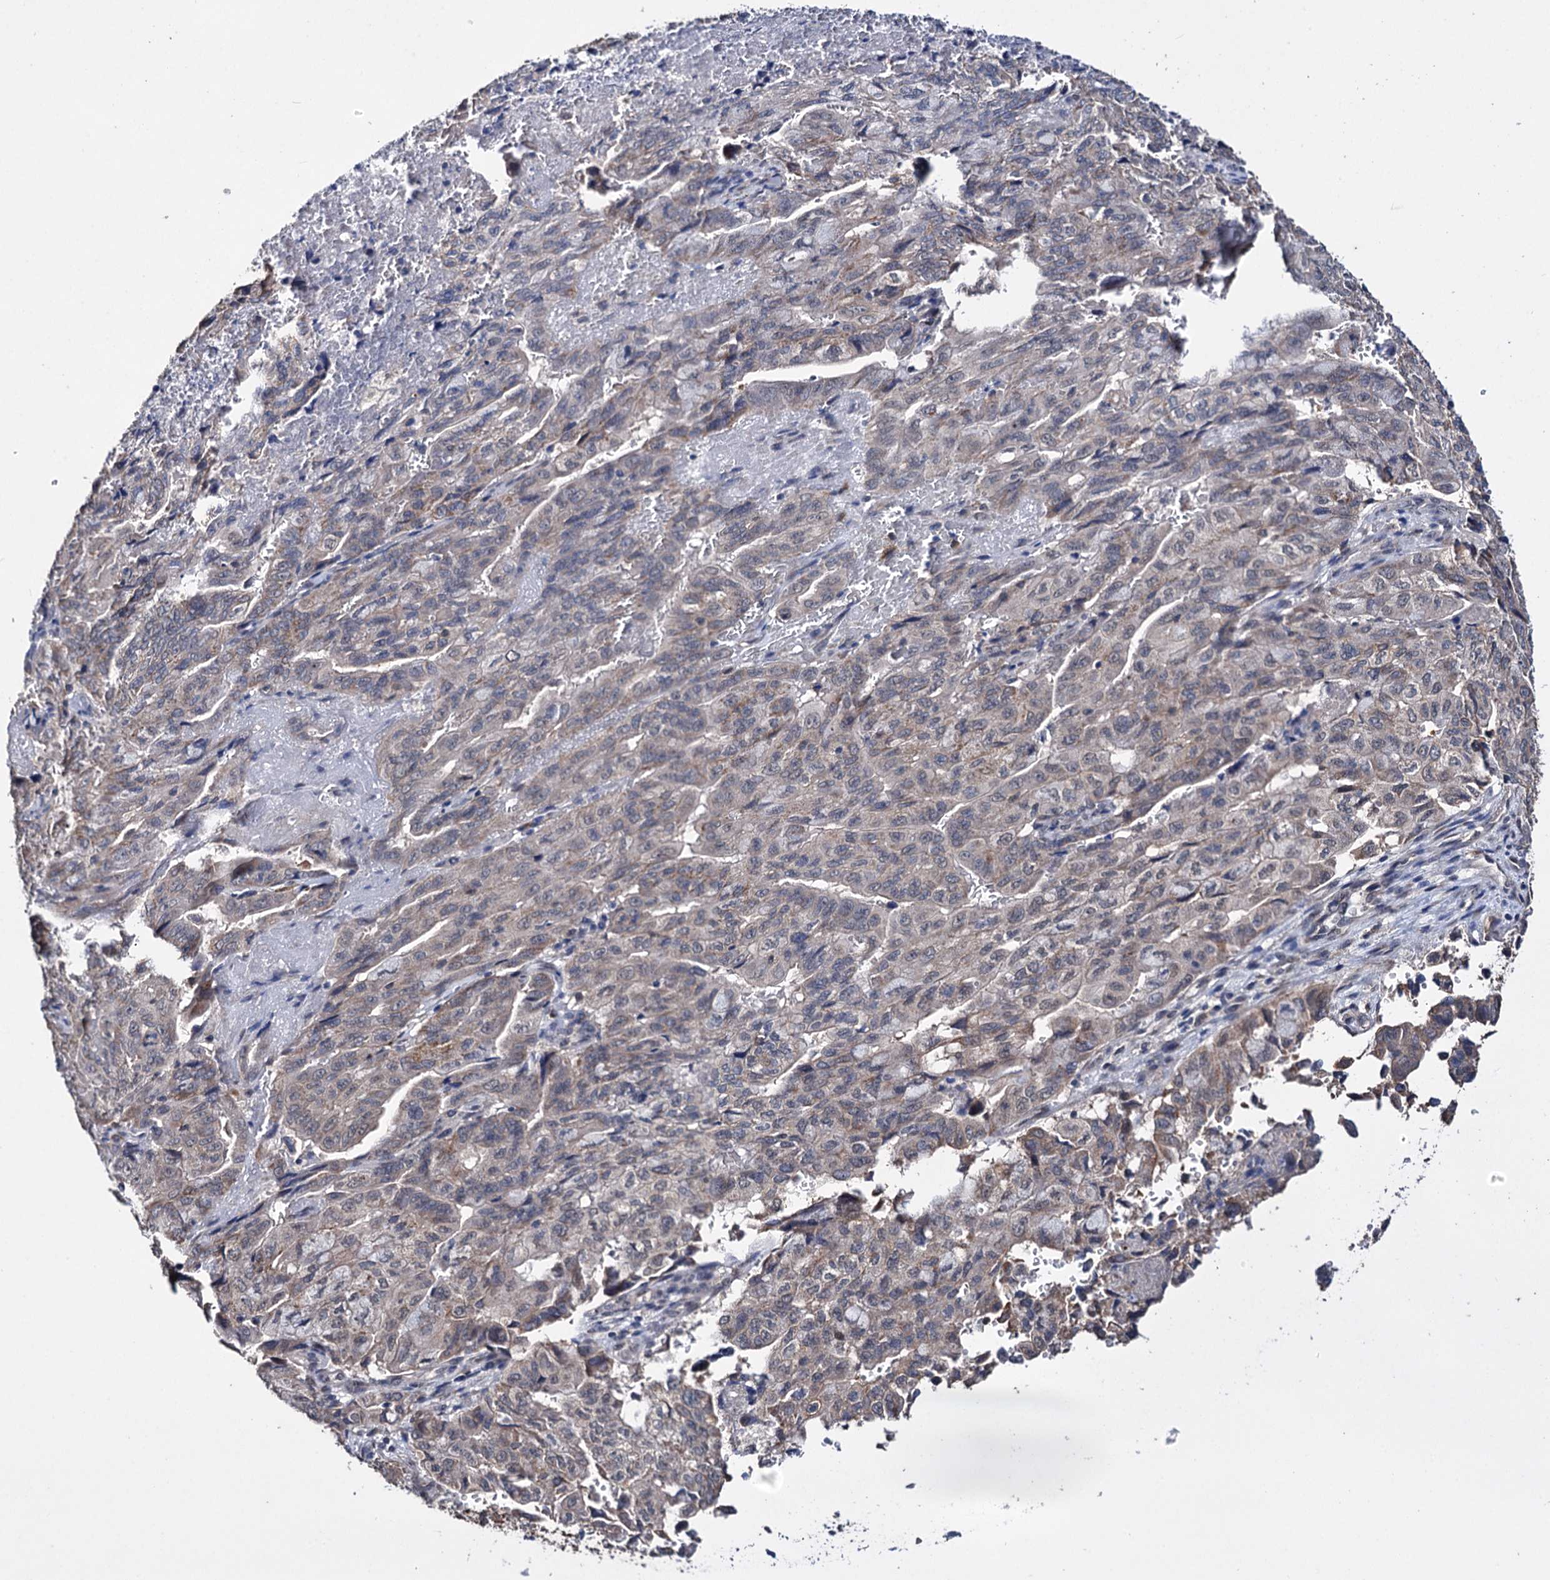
{"staining": {"intensity": "moderate", "quantity": "<25%", "location": "cytoplasmic/membranous"}, "tissue": "pancreatic cancer", "cell_type": "Tumor cells", "image_type": "cancer", "snomed": [{"axis": "morphology", "description": "Adenocarcinoma, NOS"}, {"axis": "topography", "description": "Pancreas"}], "caption": "A high-resolution histopathology image shows immunohistochemistry staining of adenocarcinoma (pancreatic), which shows moderate cytoplasmic/membranous positivity in about <25% of tumor cells. (Stains: DAB in brown, nuclei in blue, Microscopy: brightfield microscopy at high magnification).", "gene": "CLPB", "patient": {"sex": "male", "age": 51}}